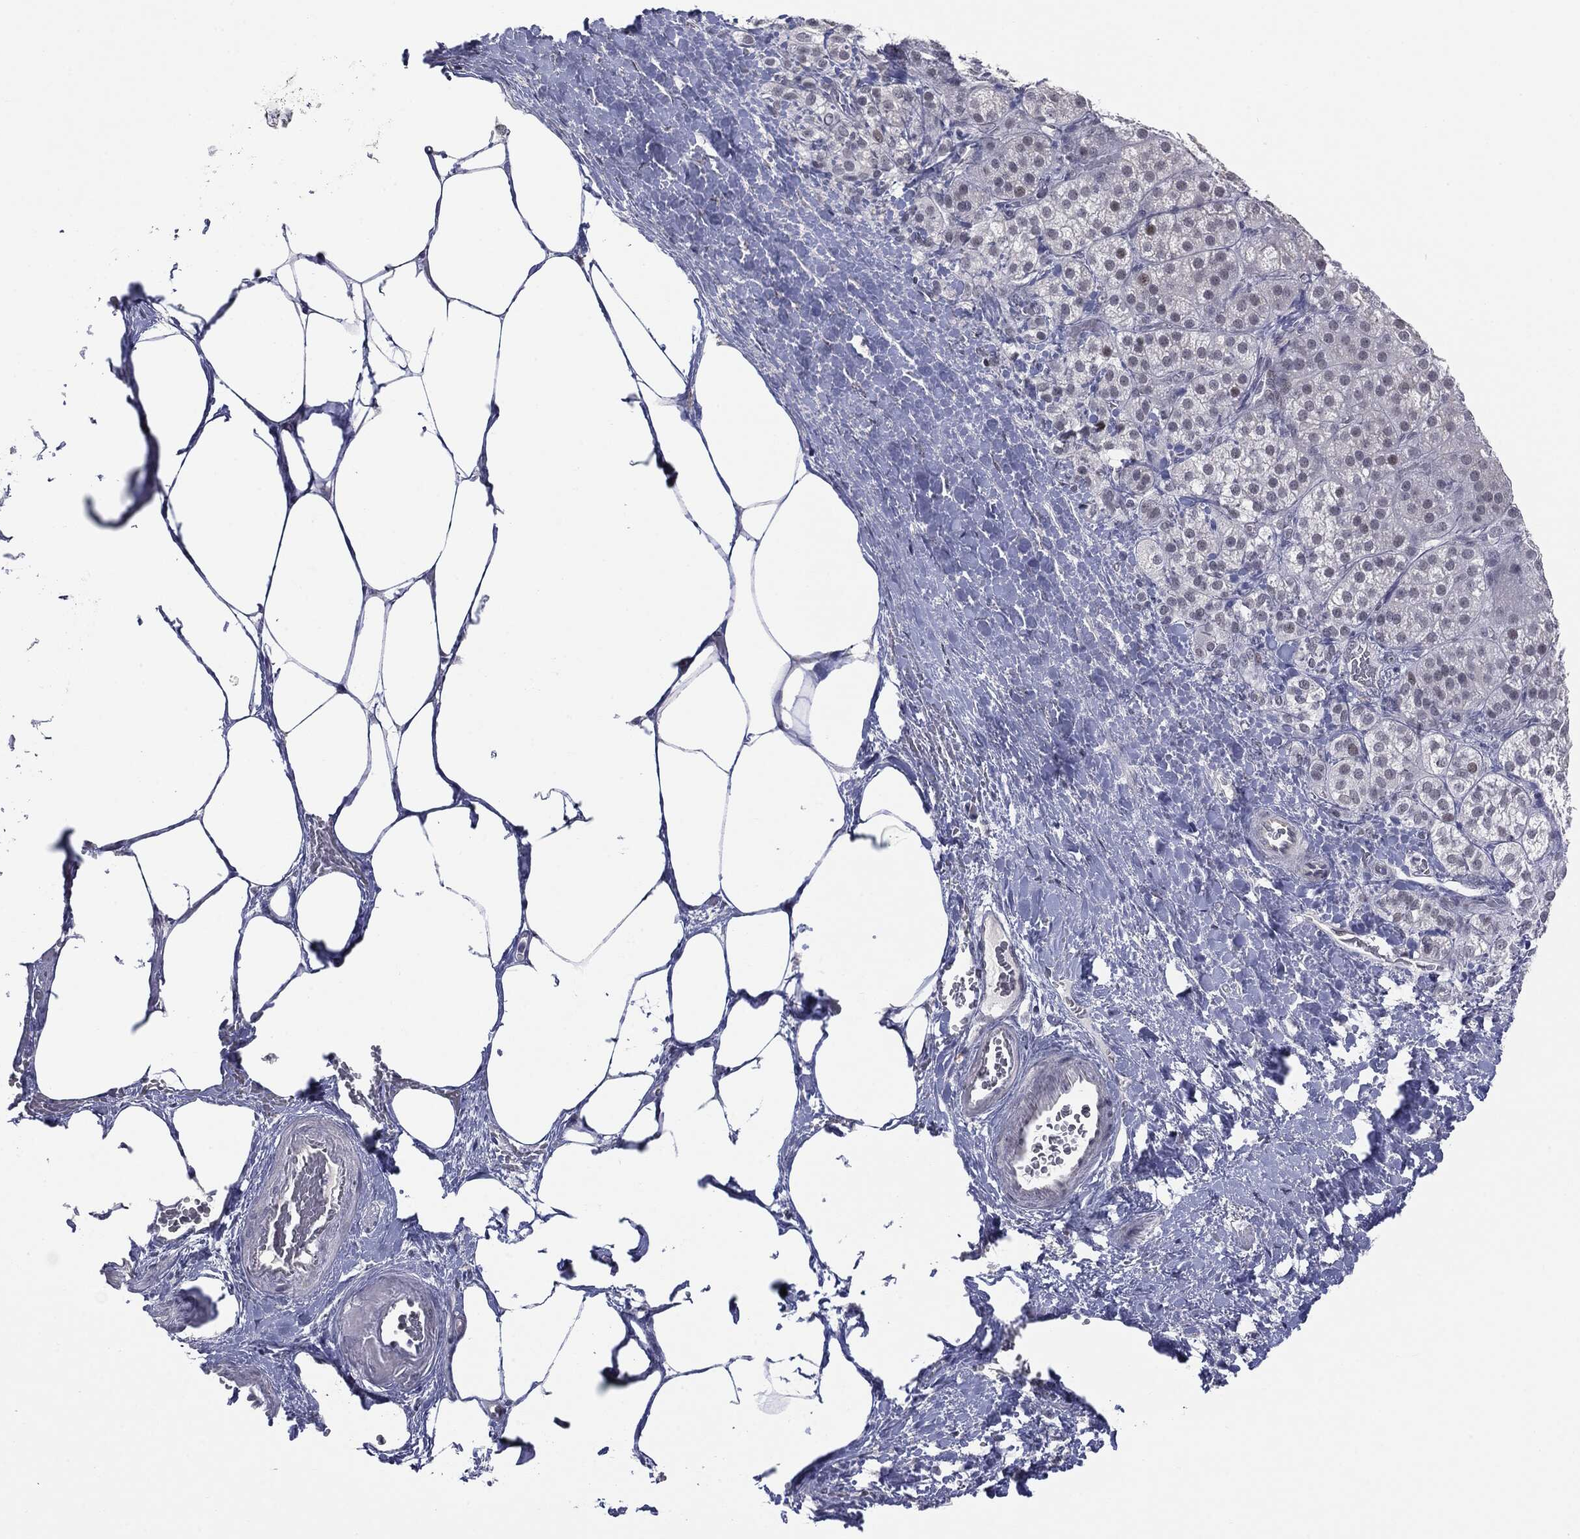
{"staining": {"intensity": "negative", "quantity": "none", "location": "none"}, "tissue": "adrenal gland", "cell_type": "Glandular cells", "image_type": "normal", "snomed": [{"axis": "morphology", "description": "Normal tissue, NOS"}, {"axis": "topography", "description": "Adrenal gland"}], "caption": "Immunohistochemistry (IHC) image of unremarkable adrenal gland: human adrenal gland stained with DAB (3,3'-diaminobenzidine) displays no significant protein positivity in glandular cells.", "gene": "SLC5A5", "patient": {"sex": "male", "age": 57}}